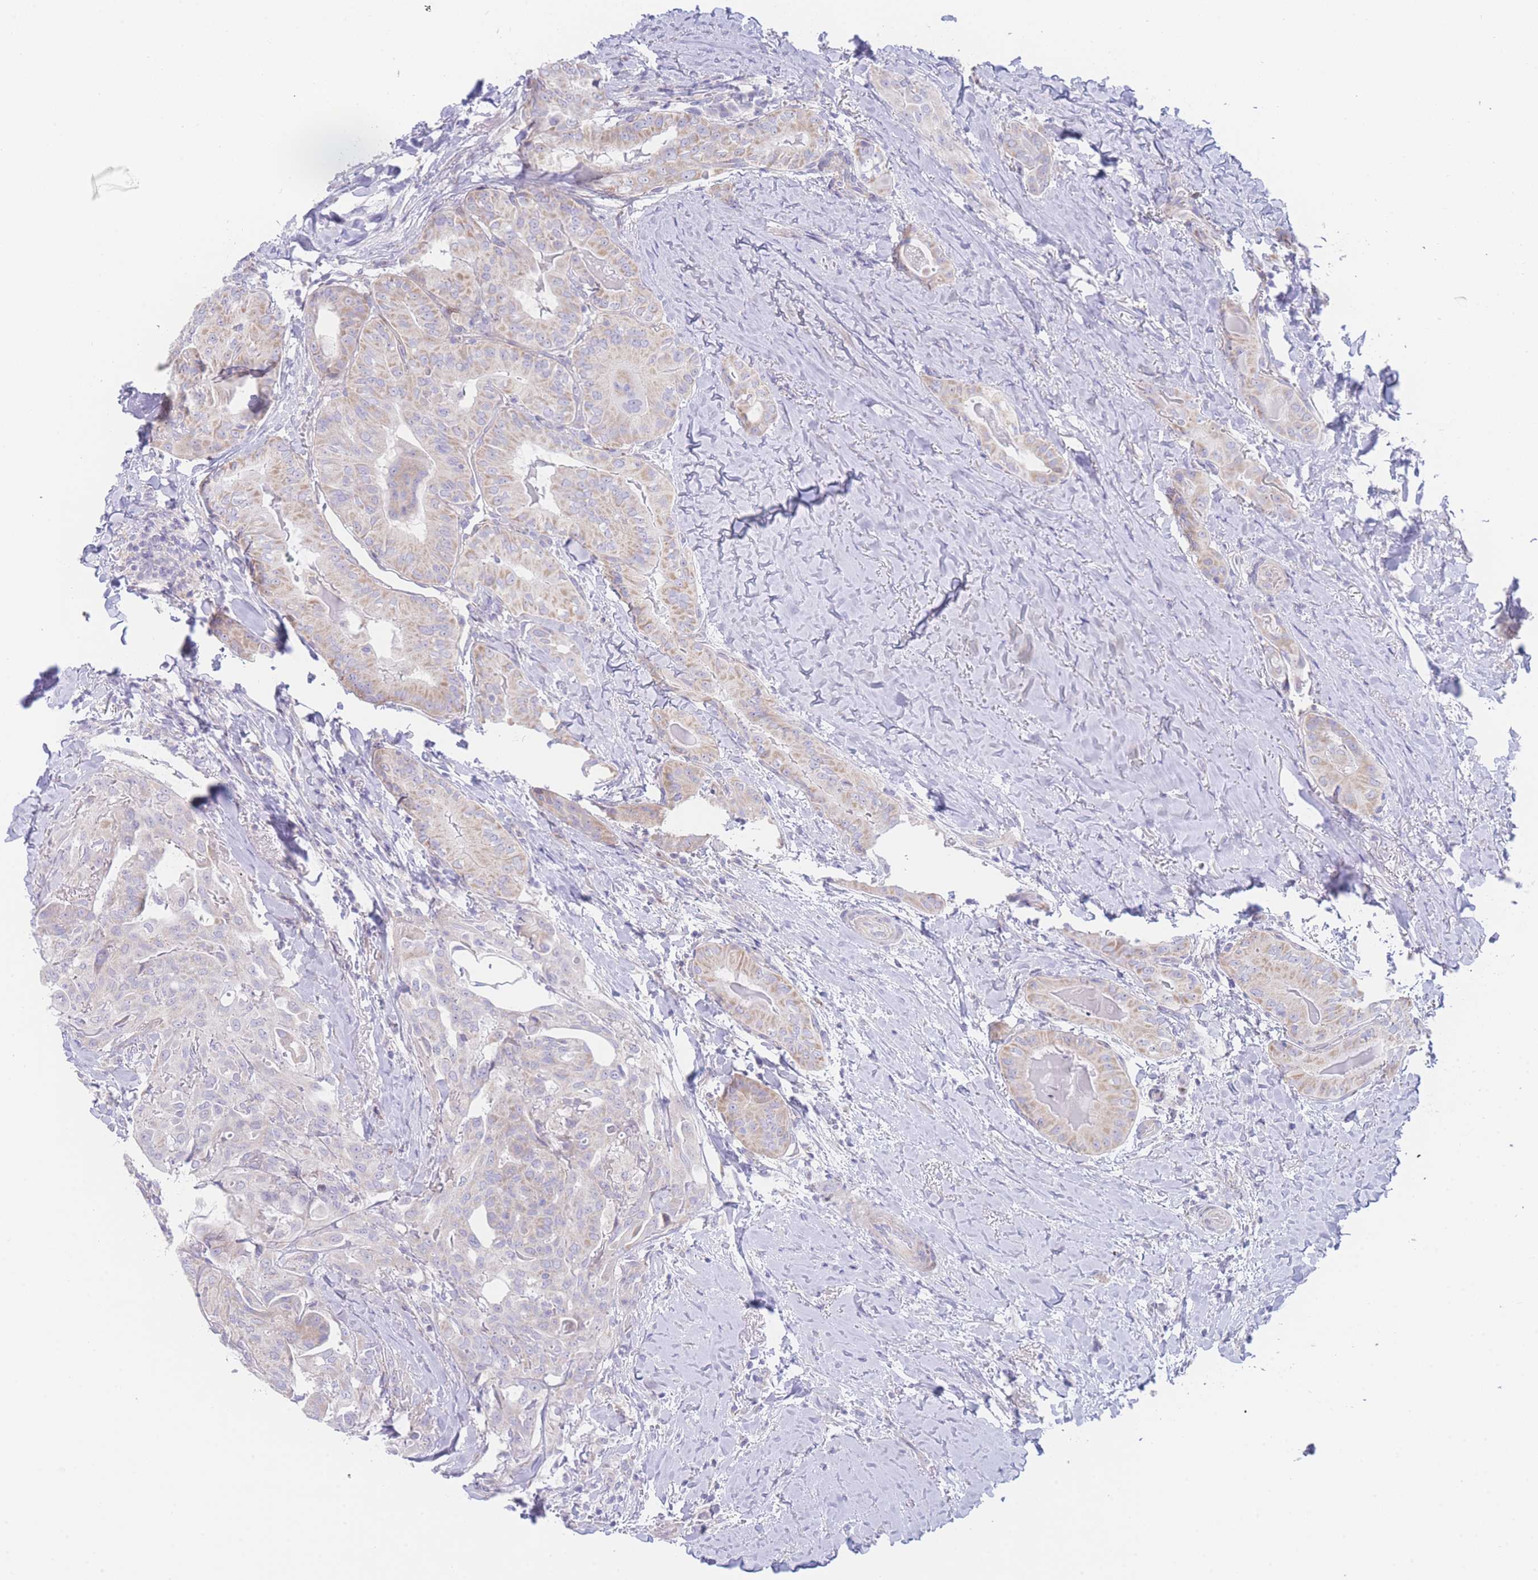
{"staining": {"intensity": "weak", "quantity": "25%-75%", "location": "cytoplasmic/membranous"}, "tissue": "thyroid cancer", "cell_type": "Tumor cells", "image_type": "cancer", "snomed": [{"axis": "morphology", "description": "Papillary adenocarcinoma, NOS"}, {"axis": "topography", "description": "Thyroid gland"}], "caption": "Immunohistochemistry of thyroid papillary adenocarcinoma reveals low levels of weak cytoplasmic/membranous staining in approximately 25%-75% of tumor cells.", "gene": "GPAM", "patient": {"sex": "female", "age": 68}}